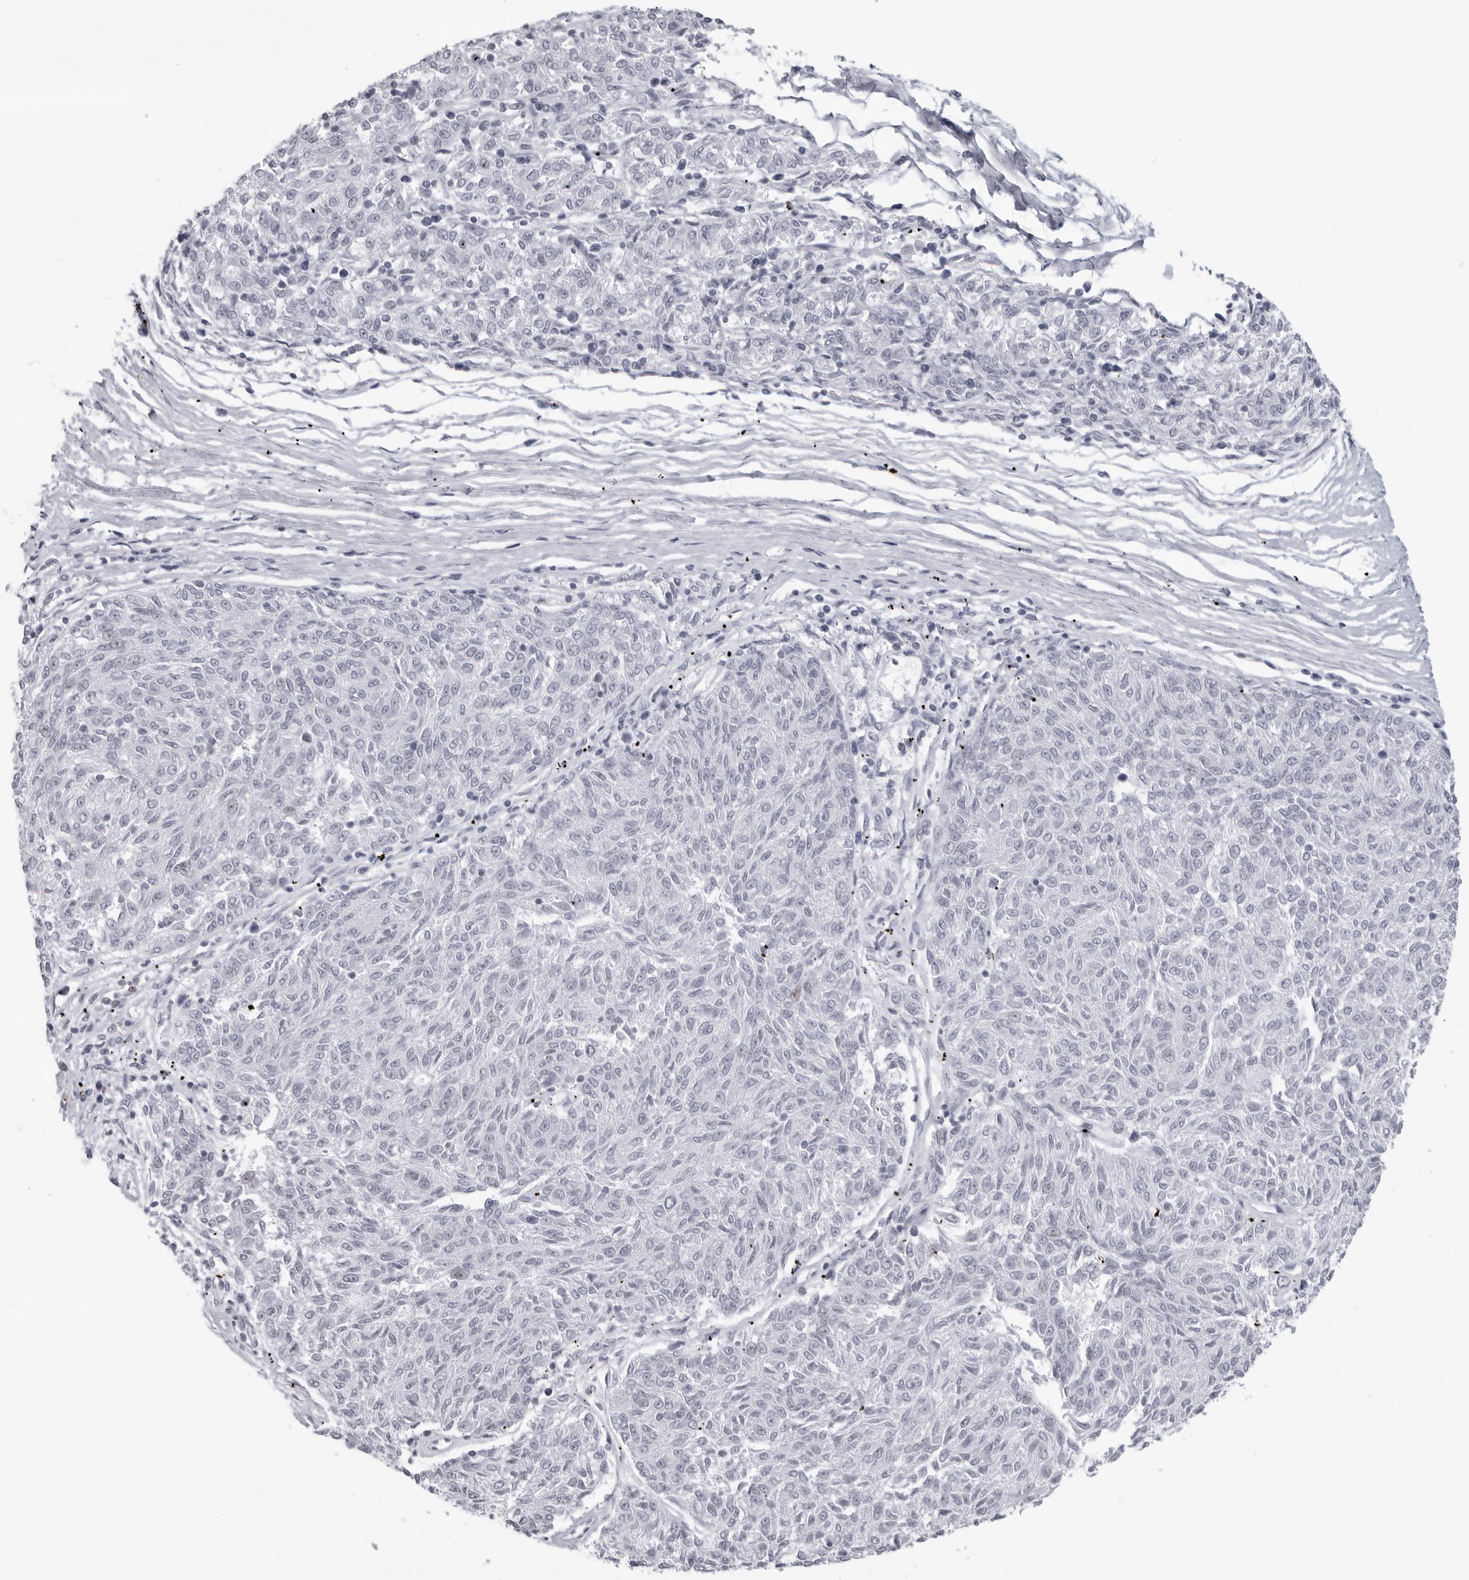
{"staining": {"intensity": "negative", "quantity": "none", "location": "none"}, "tissue": "melanoma", "cell_type": "Tumor cells", "image_type": "cancer", "snomed": [{"axis": "morphology", "description": "Malignant melanoma, NOS"}, {"axis": "topography", "description": "Skin"}], "caption": "The image exhibits no staining of tumor cells in malignant melanoma.", "gene": "ESPN", "patient": {"sex": "female", "age": 72}}